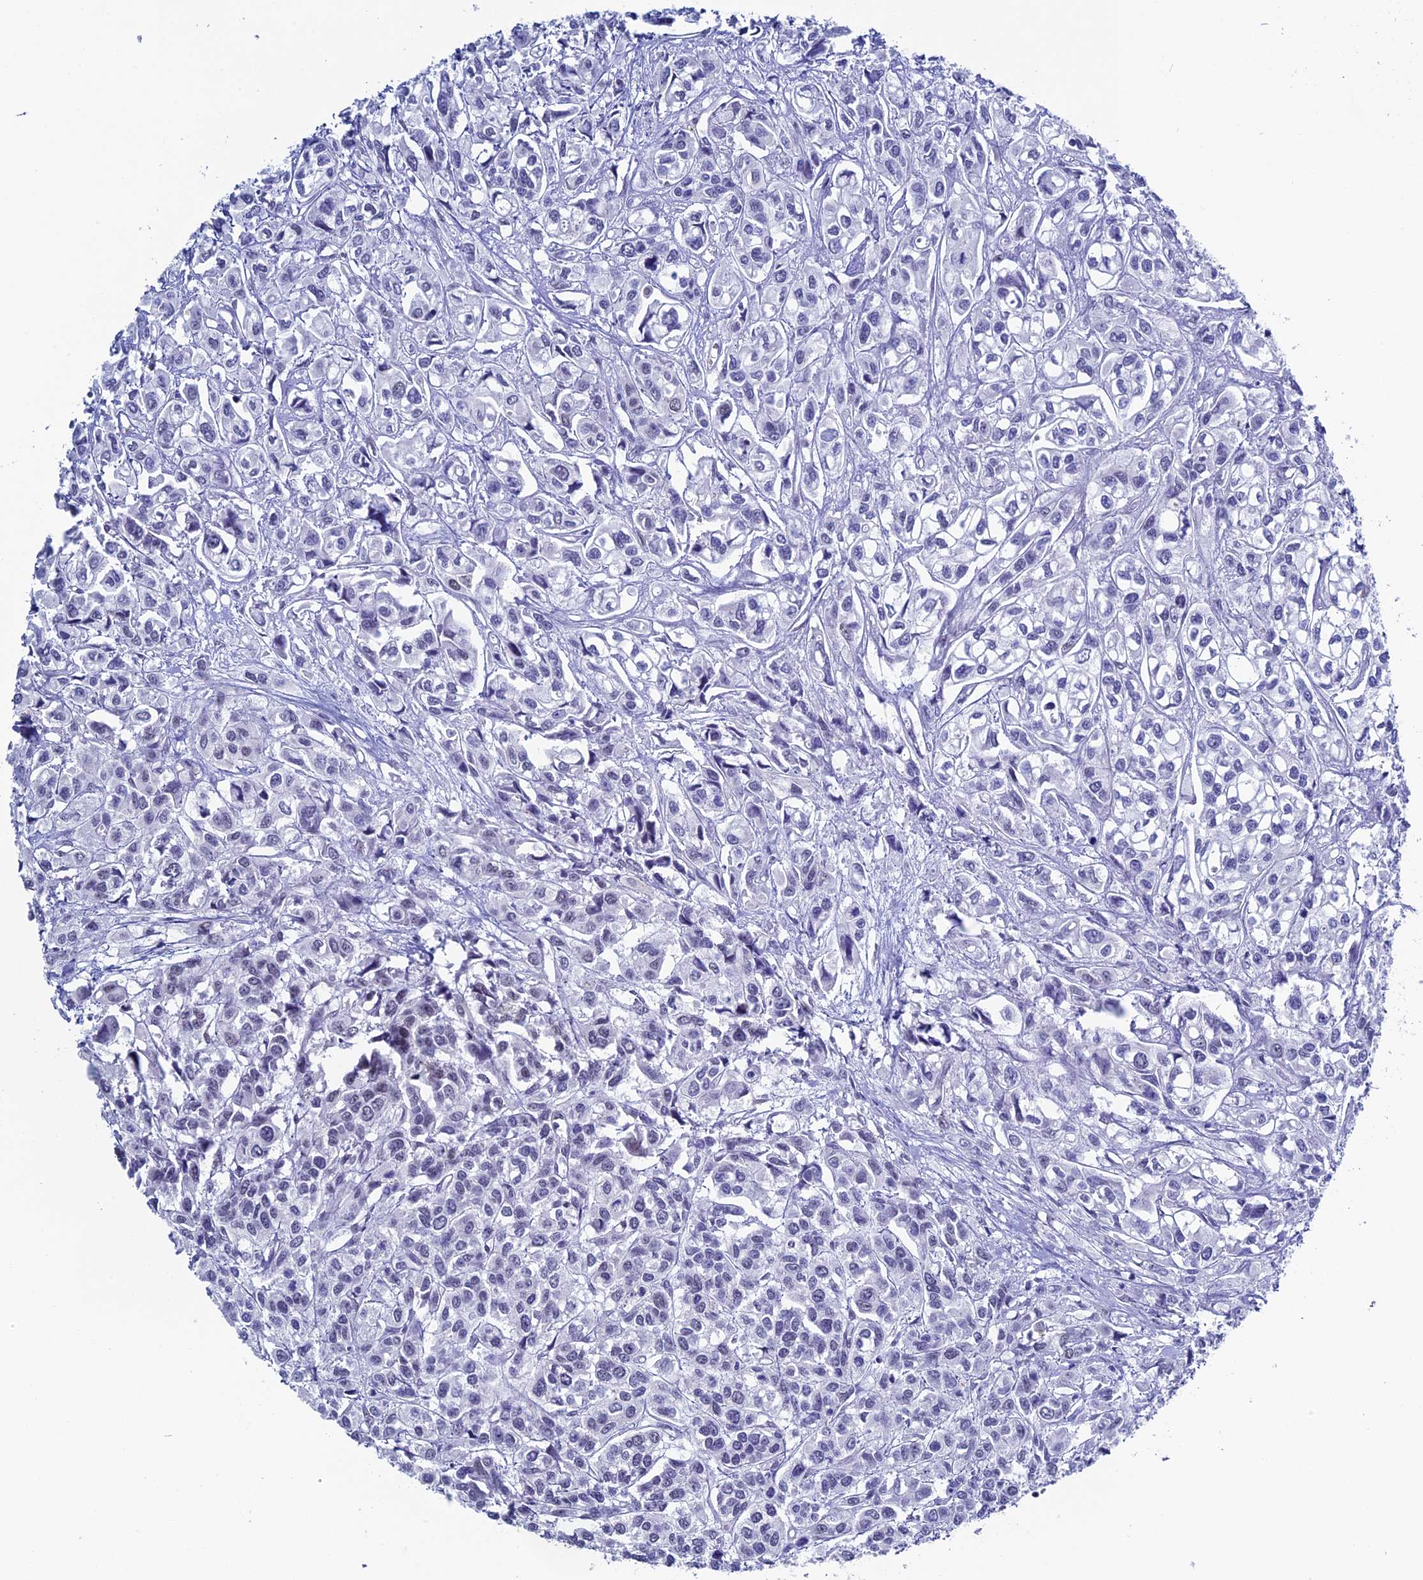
{"staining": {"intensity": "negative", "quantity": "none", "location": "none"}, "tissue": "urothelial cancer", "cell_type": "Tumor cells", "image_type": "cancer", "snomed": [{"axis": "morphology", "description": "Urothelial carcinoma, High grade"}, {"axis": "topography", "description": "Urinary bladder"}], "caption": "This is a image of immunohistochemistry staining of urothelial carcinoma (high-grade), which shows no staining in tumor cells. (DAB (3,3'-diaminobenzidine) immunohistochemistry, high magnification).", "gene": "CD2BP2", "patient": {"sex": "male", "age": 67}}